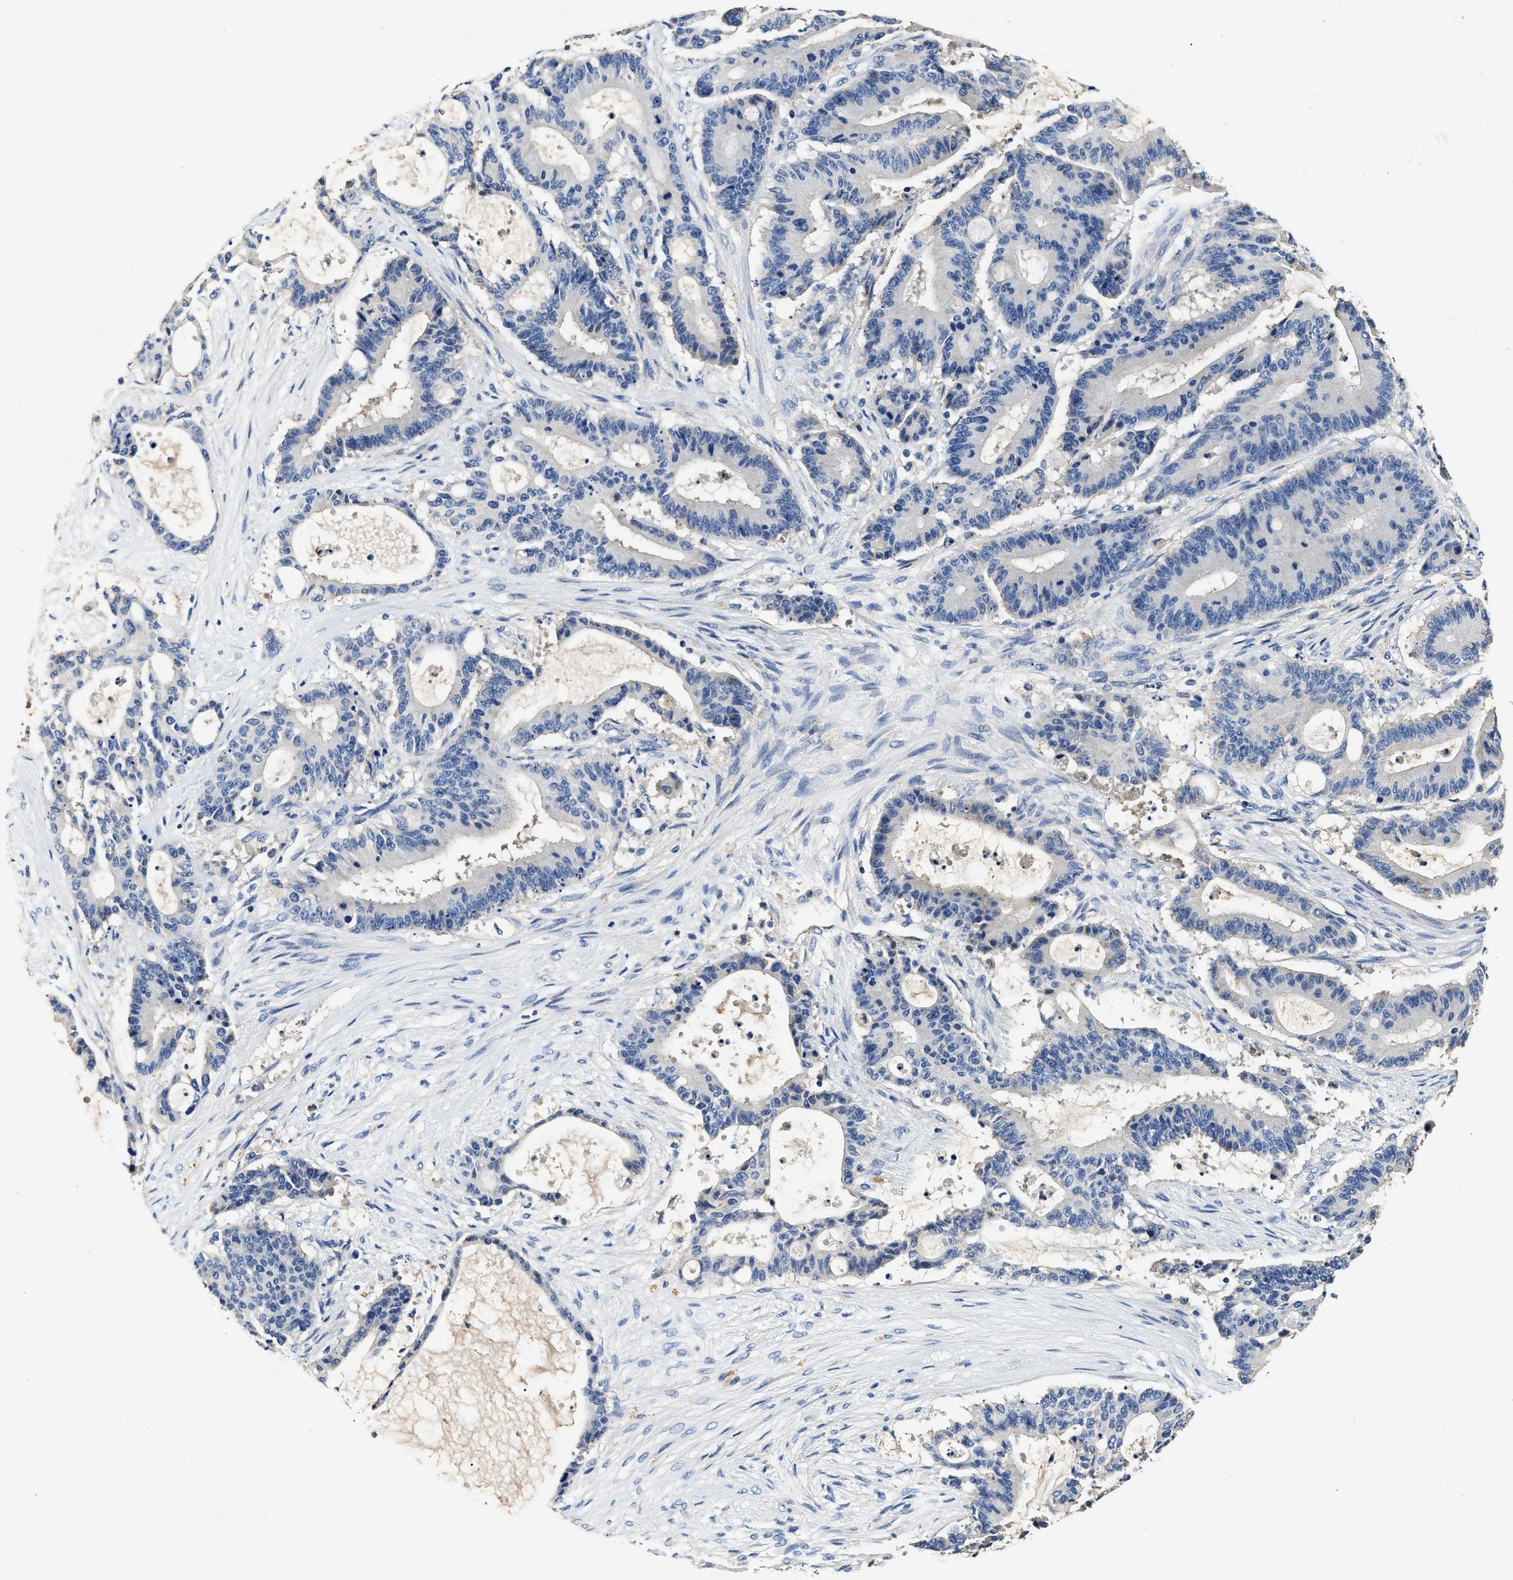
{"staining": {"intensity": "negative", "quantity": "none", "location": "none"}, "tissue": "liver cancer", "cell_type": "Tumor cells", "image_type": "cancer", "snomed": [{"axis": "morphology", "description": "Cholangiocarcinoma"}, {"axis": "topography", "description": "Liver"}], "caption": "Immunohistochemistry photomicrograph of human cholangiocarcinoma (liver) stained for a protein (brown), which shows no staining in tumor cells.", "gene": "SLCO2B1", "patient": {"sex": "female", "age": 73}}